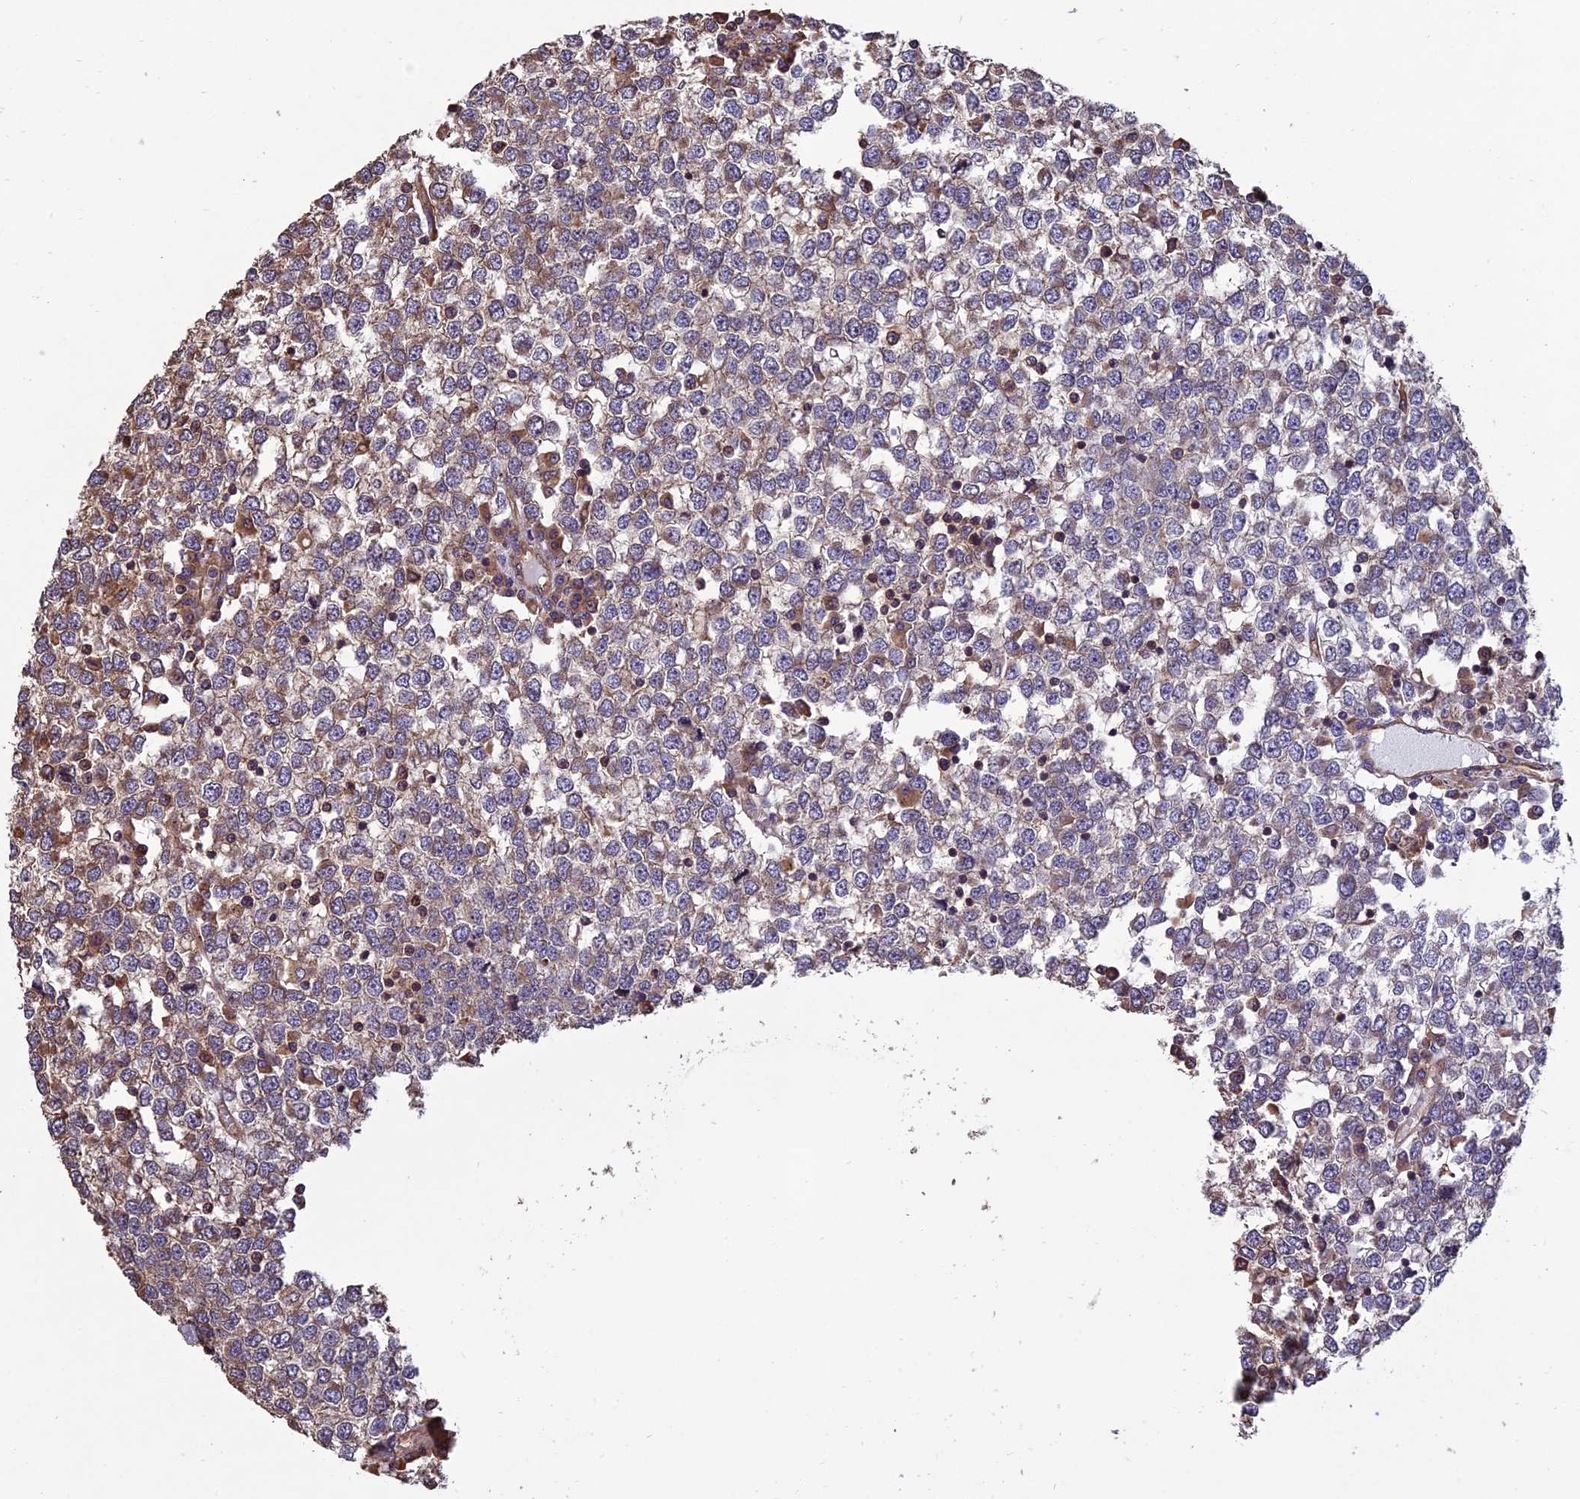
{"staining": {"intensity": "weak", "quantity": "<25%", "location": "cytoplasmic/membranous"}, "tissue": "testis cancer", "cell_type": "Tumor cells", "image_type": "cancer", "snomed": [{"axis": "morphology", "description": "Seminoma, NOS"}, {"axis": "topography", "description": "Testis"}], "caption": "This micrograph is of testis cancer (seminoma) stained with IHC to label a protein in brown with the nuclei are counter-stained blue. There is no positivity in tumor cells.", "gene": "CHMP2A", "patient": {"sex": "male", "age": 65}}